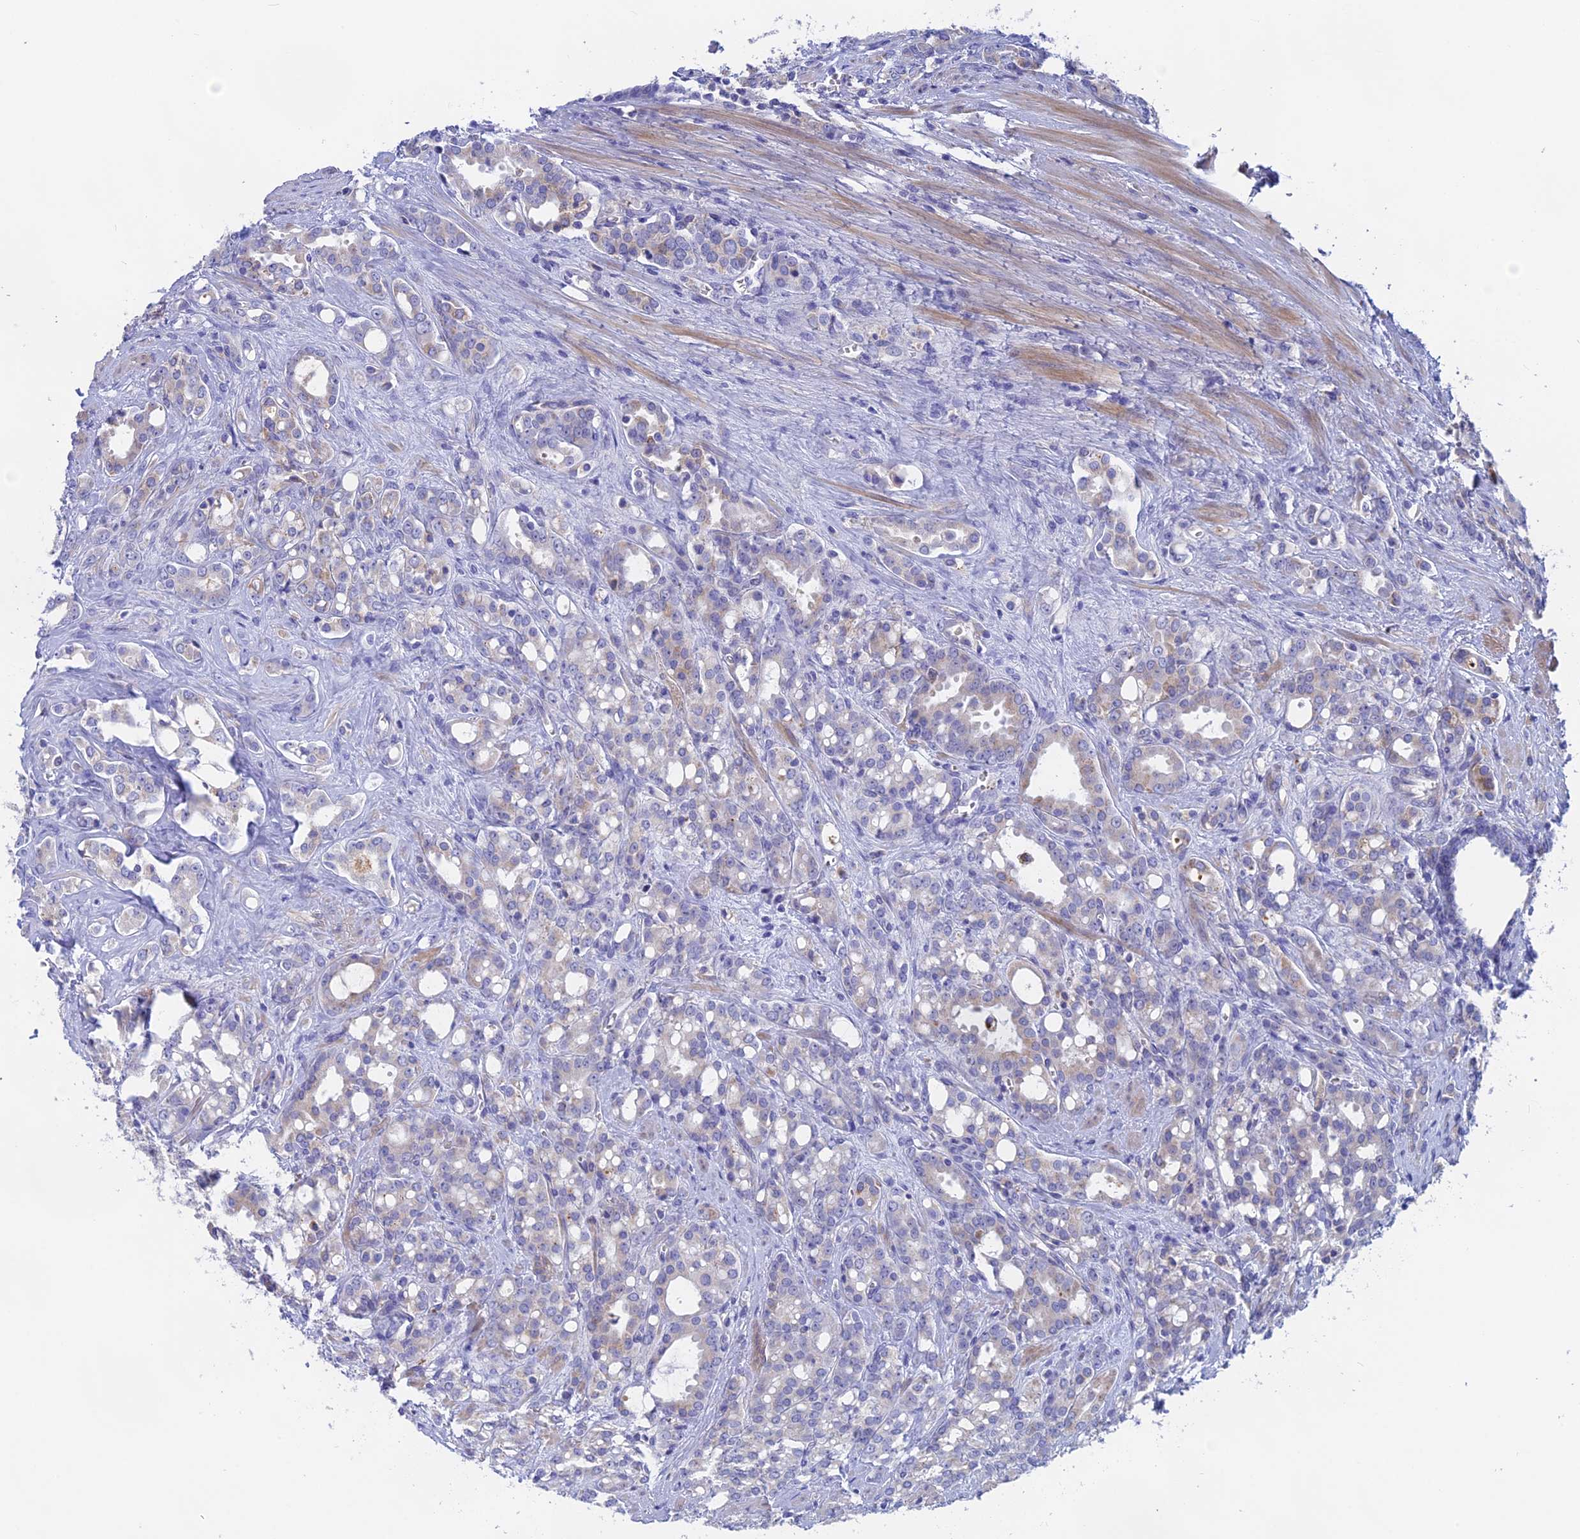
{"staining": {"intensity": "weak", "quantity": "<25%", "location": "cytoplasmic/membranous"}, "tissue": "prostate cancer", "cell_type": "Tumor cells", "image_type": "cancer", "snomed": [{"axis": "morphology", "description": "Adenocarcinoma, High grade"}, {"axis": "topography", "description": "Prostate"}], "caption": "This is a image of immunohistochemistry (IHC) staining of prostate cancer, which shows no expression in tumor cells.", "gene": "GLB1L", "patient": {"sex": "male", "age": 72}}